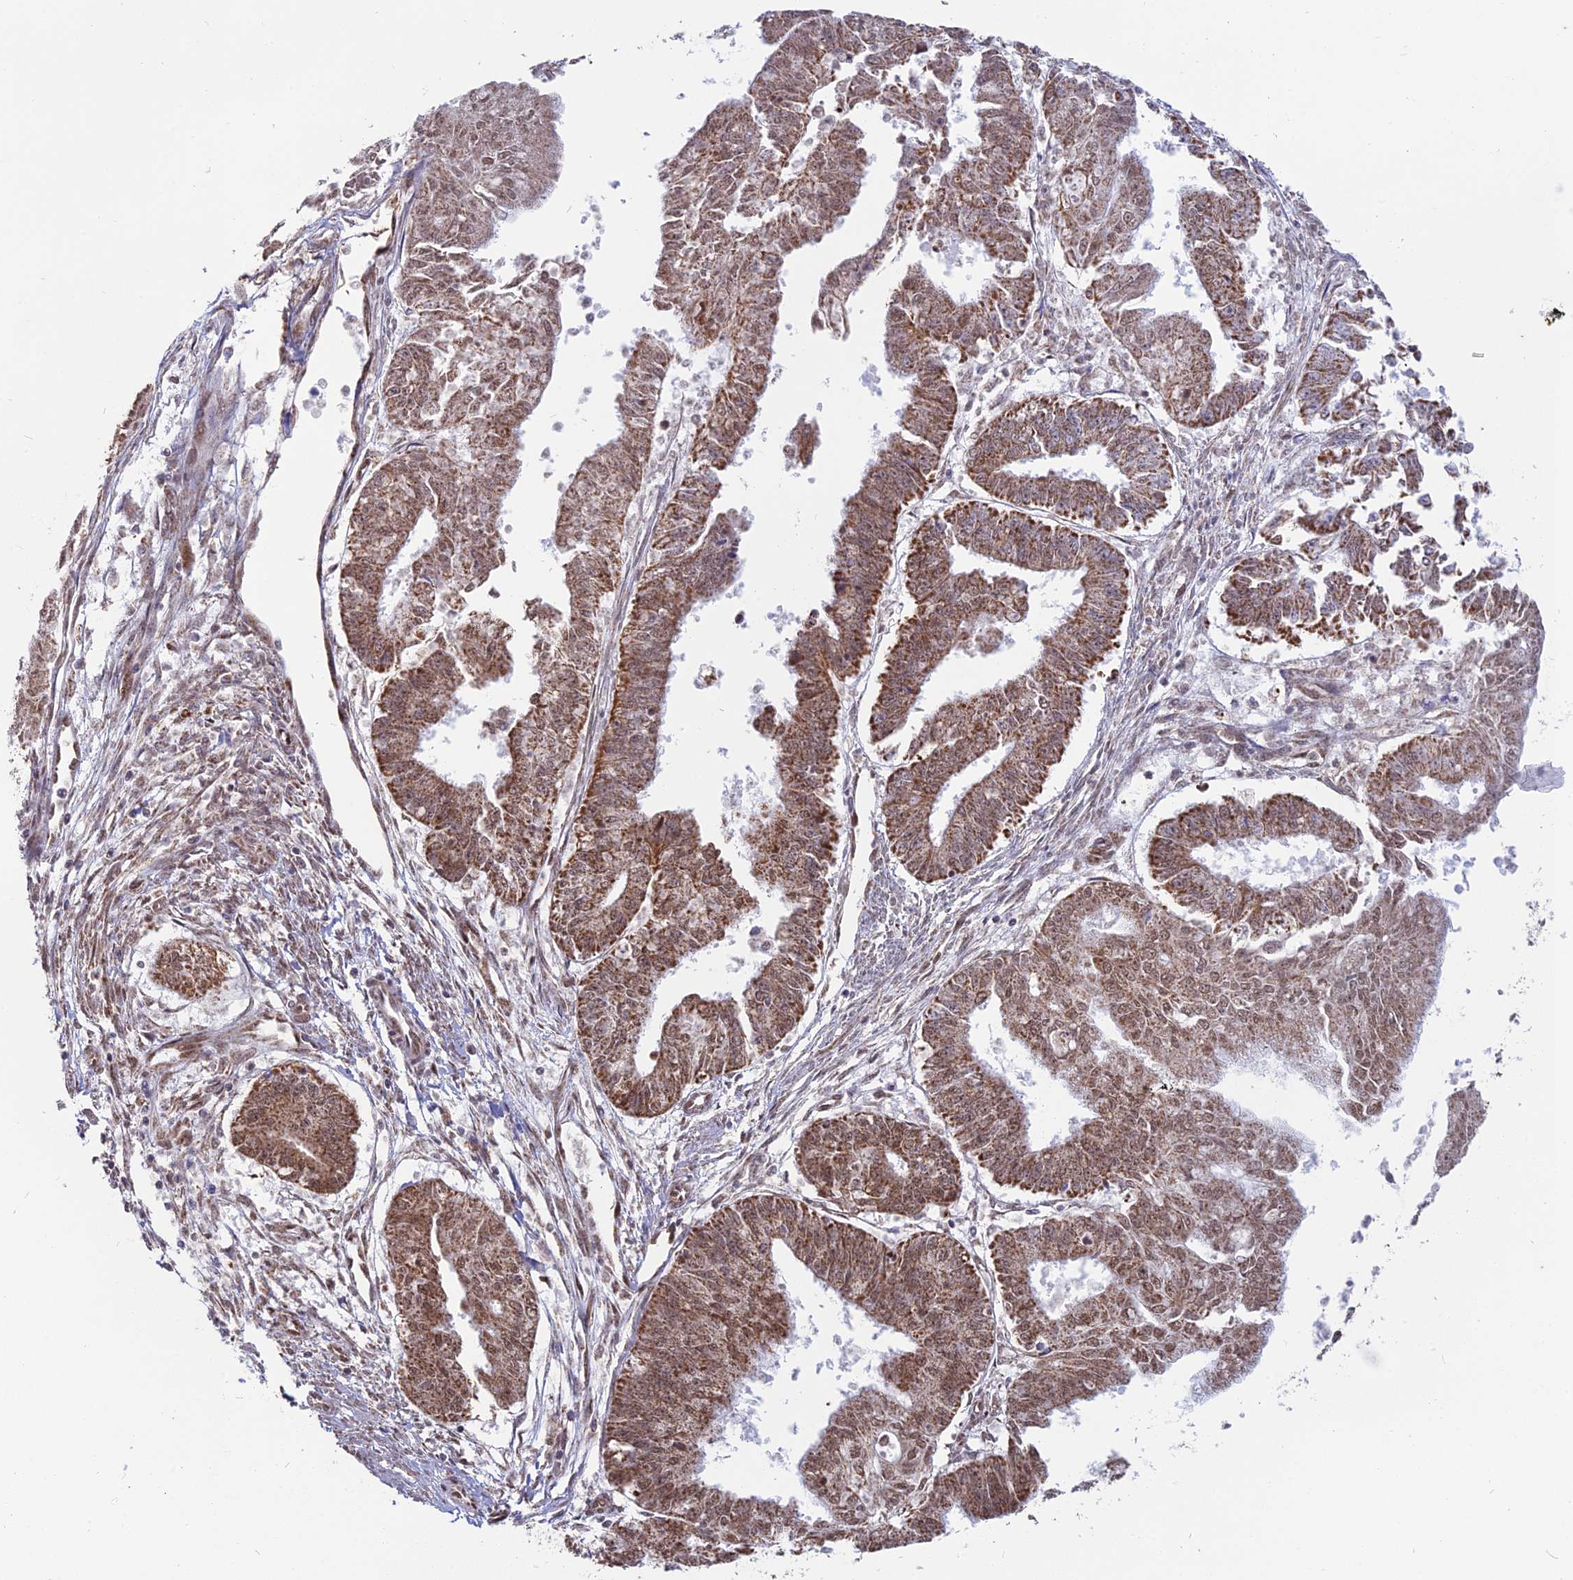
{"staining": {"intensity": "moderate", "quantity": ">75%", "location": "cytoplasmic/membranous"}, "tissue": "endometrial cancer", "cell_type": "Tumor cells", "image_type": "cancer", "snomed": [{"axis": "morphology", "description": "Adenocarcinoma, NOS"}, {"axis": "topography", "description": "Endometrium"}], "caption": "Tumor cells display moderate cytoplasmic/membranous expression in about >75% of cells in endometrial adenocarcinoma.", "gene": "ARHGAP40", "patient": {"sex": "female", "age": 73}}